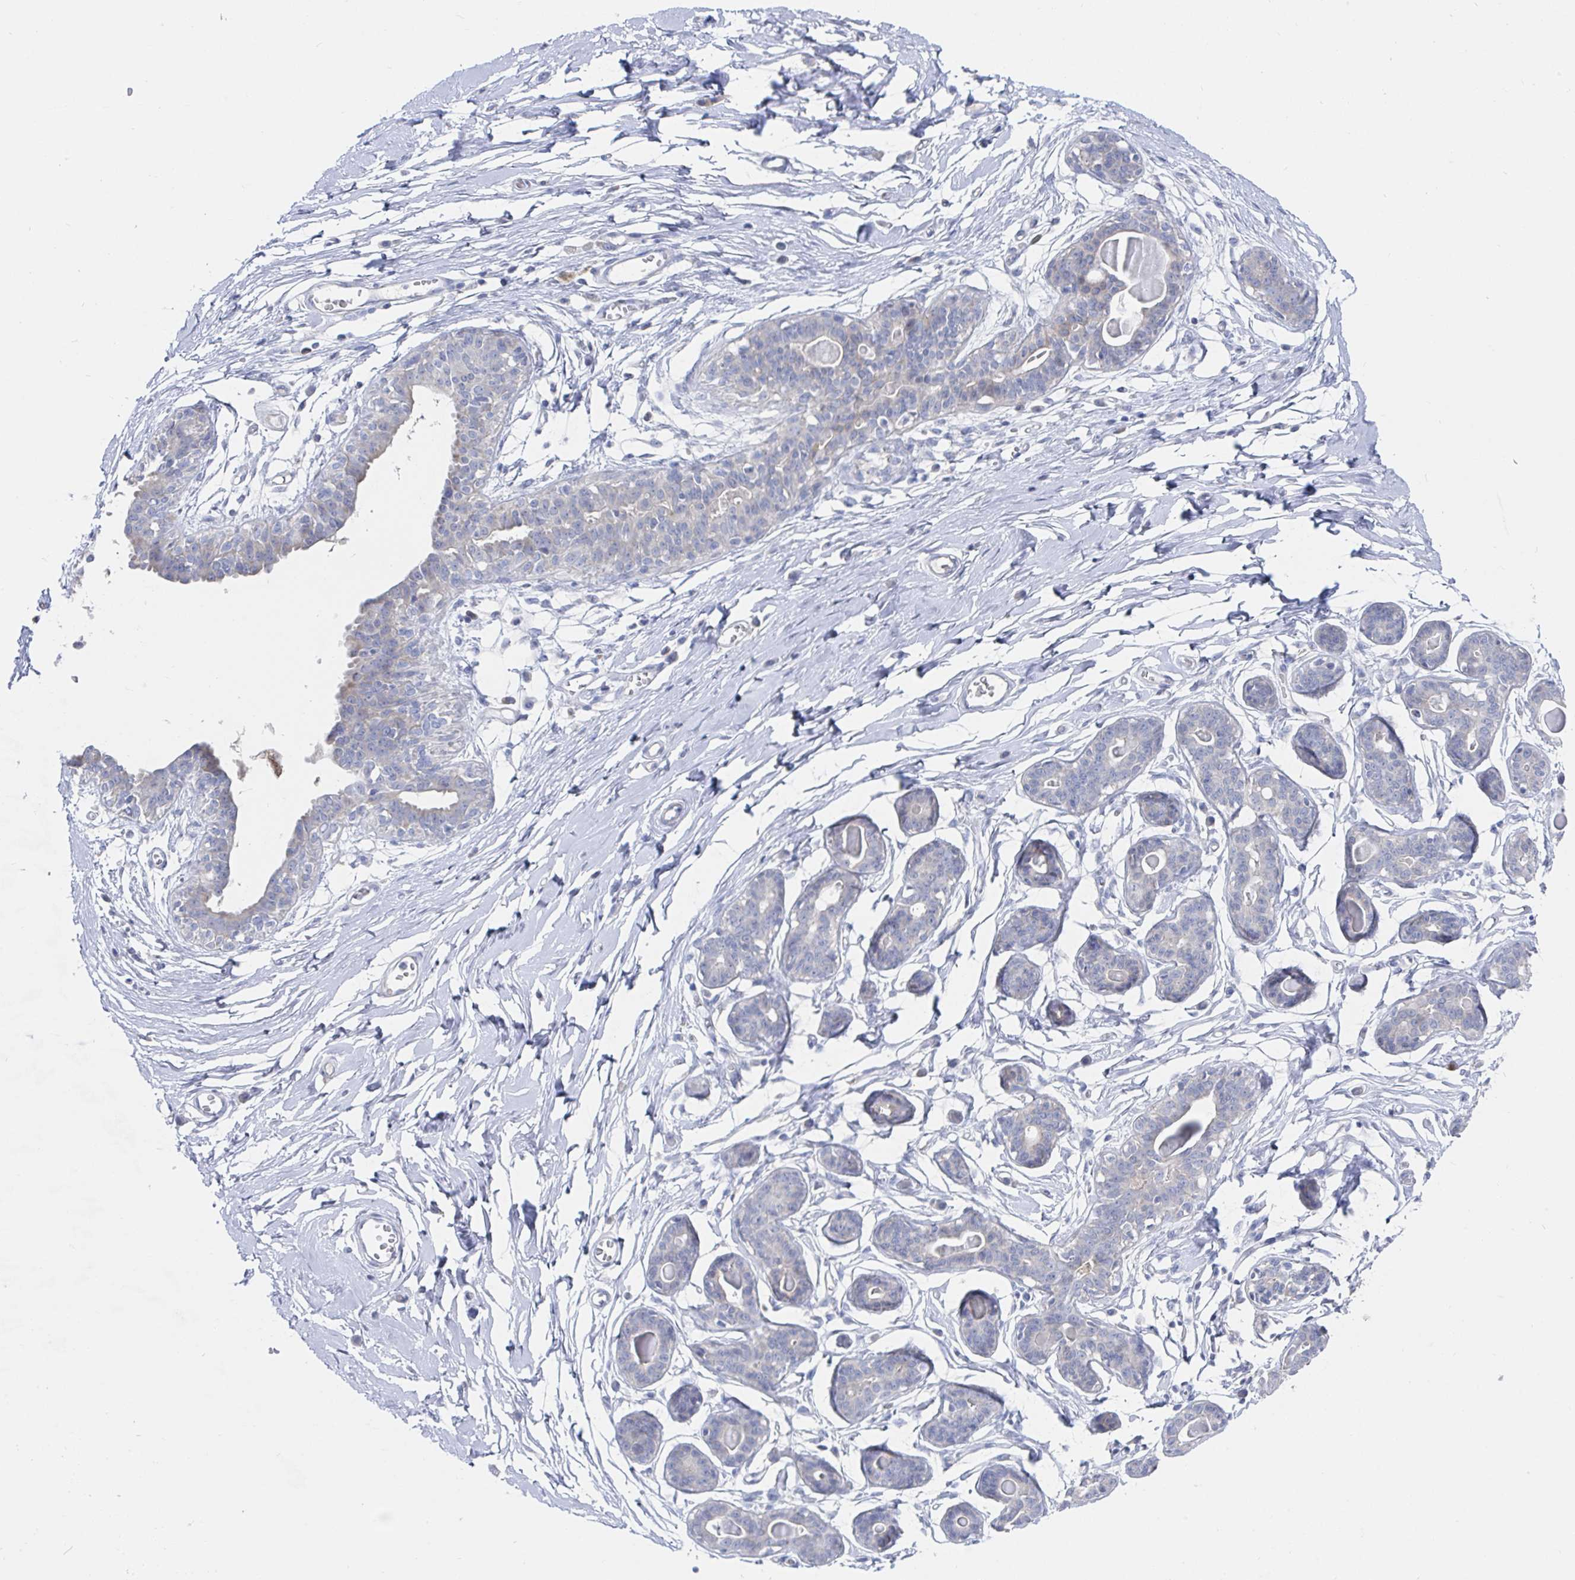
{"staining": {"intensity": "negative", "quantity": "none", "location": "none"}, "tissue": "breast", "cell_type": "Adipocytes", "image_type": "normal", "snomed": [{"axis": "morphology", "description": "Normal tissue, NOS"}, {"axis": "topography", "description": "Breast"}], "caption": "An image of breast stained for a protein reveals no brown staining in adipocytes. (Brightfield microscopy of DAB (3,3'-diaminobenzidine) IHC at high magnification).", "gene": "ZNF100", "patient": {"sex": "female", "age": 45}}